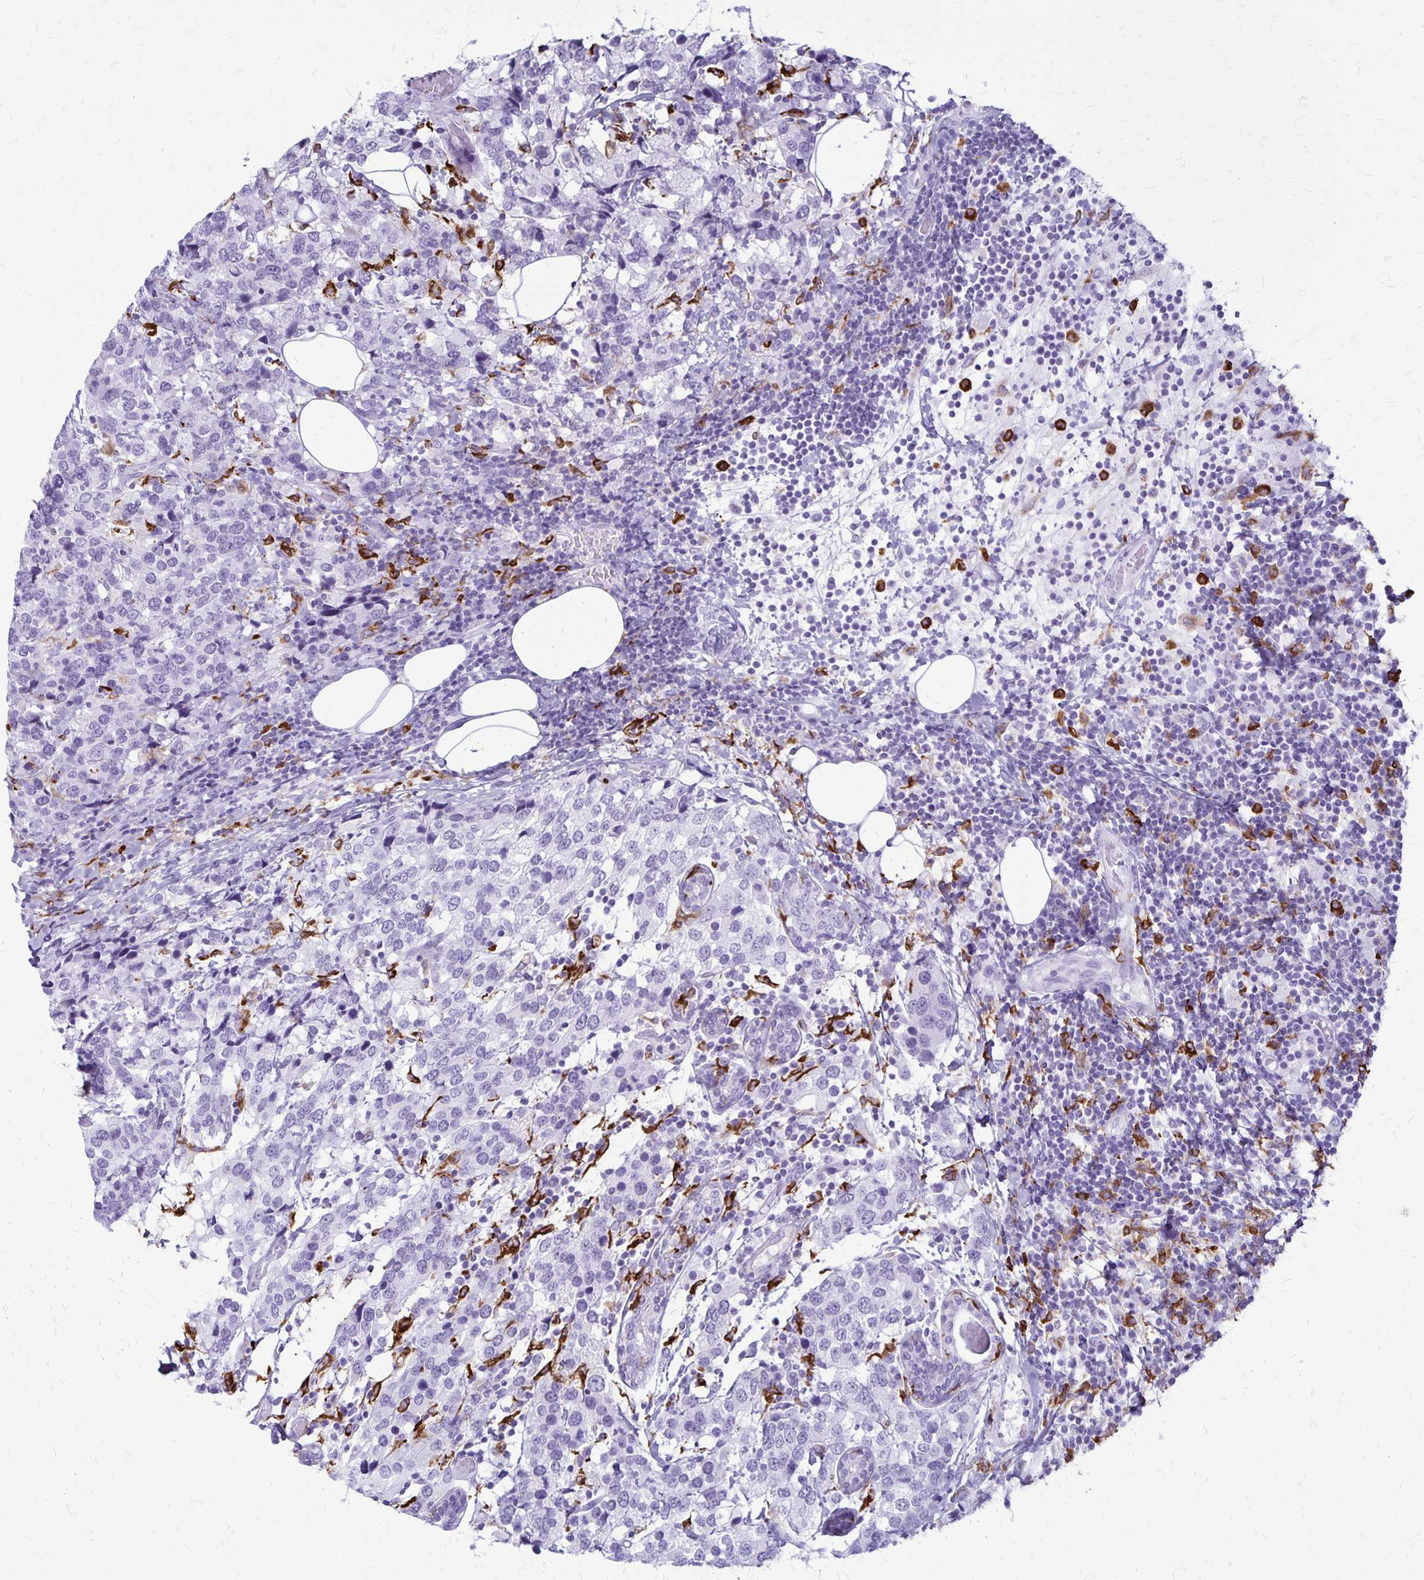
{"staining": {"intensity": "negative", "quantity": "none", "location": "none"}, "tissue": "breast cancer", "cell_type": "Tumor cells", "image_type": "cancer", "snomed": [{"axis": "morphology", "description": "Lobular carcinoma"}, {"axis": "topography", "description": "Breast"}], "caption": "This is an immunohistochemistry histopathology image of human breast lobular carcinoma. There is no positivity in tumor cells.", "gene": "RTN1", "patient": {"sex": "female", "age": 59}}